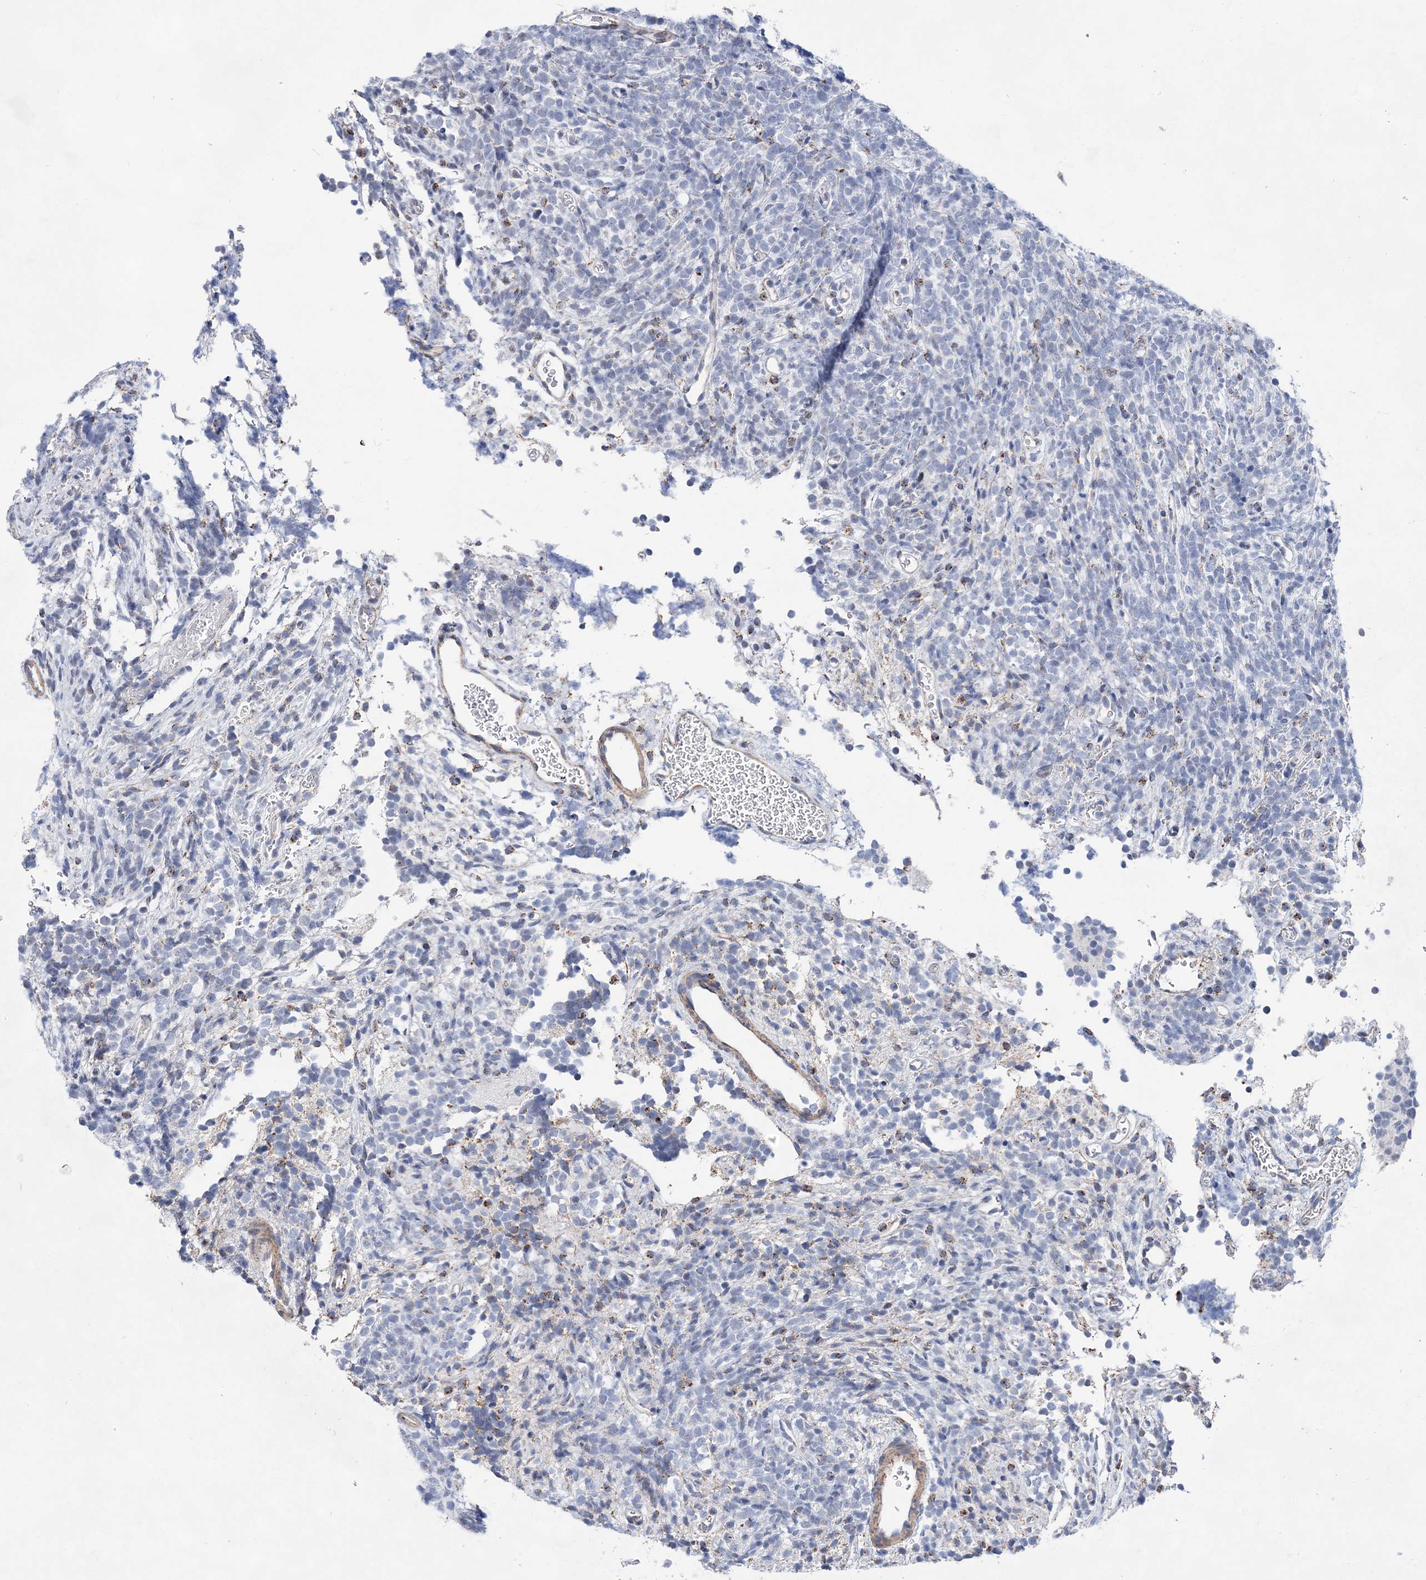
{"staining": {"intensity": "weak", "quantity": "<25%", "location": "cytoplasmic/membranous"}, "tissue": "glioma", "cell_type": "Tumor cells", "image_type": "cancer", "snomed": [{"axis": "morphology", "description": "Glioma, malignant, Low grade"}, {"axis": "topography", "description": "Brain"}], "caption": "Immunohistochemical staining of glioma reveals no significant positivity in tumor cells.", "gene": "ACOT9", "patient": {"sex": "female", "age": 1}}